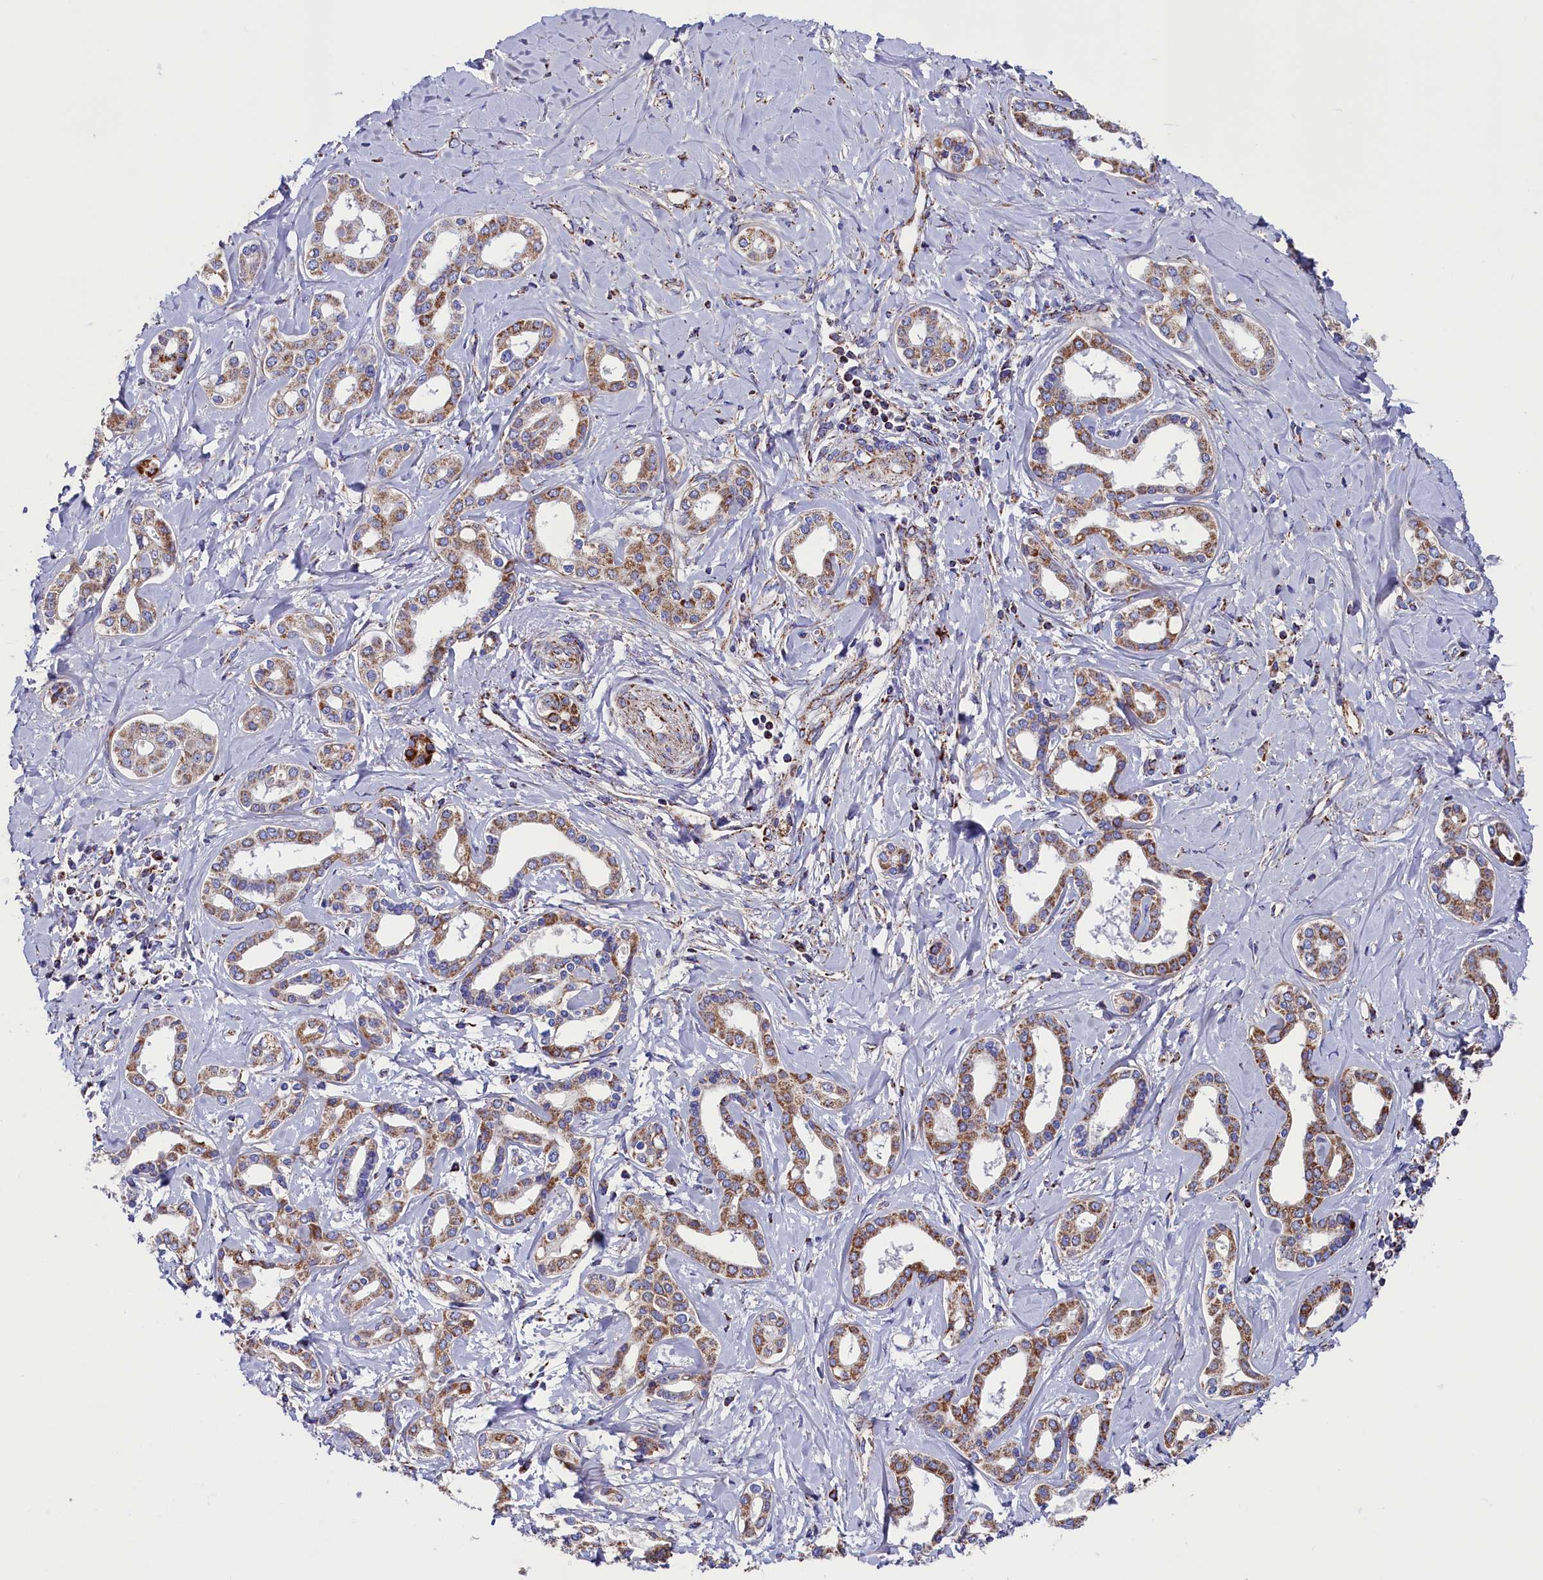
{"staining": {"intensity": "moderate", "quantity": ">75%", "location": "cytoplasmic/membranous"}, "tissue": "liver cancer", "cell_type": "Tumor cells", "image_type": "cancer", "snomed": [{"axis": "morphology", "description": "Cholangiocarcinoma"}, {"axis": "topography", "description": "Liver"}], "caption": "Protein positivity by immunohistochemistry exhibits moderate cytoplasmic/membranous positivity in about >75% of tumor cells in cholangiocarcinoma (liver).", "gene": "SLC39A3", "patient": {"sex": "female", "age": 77}}